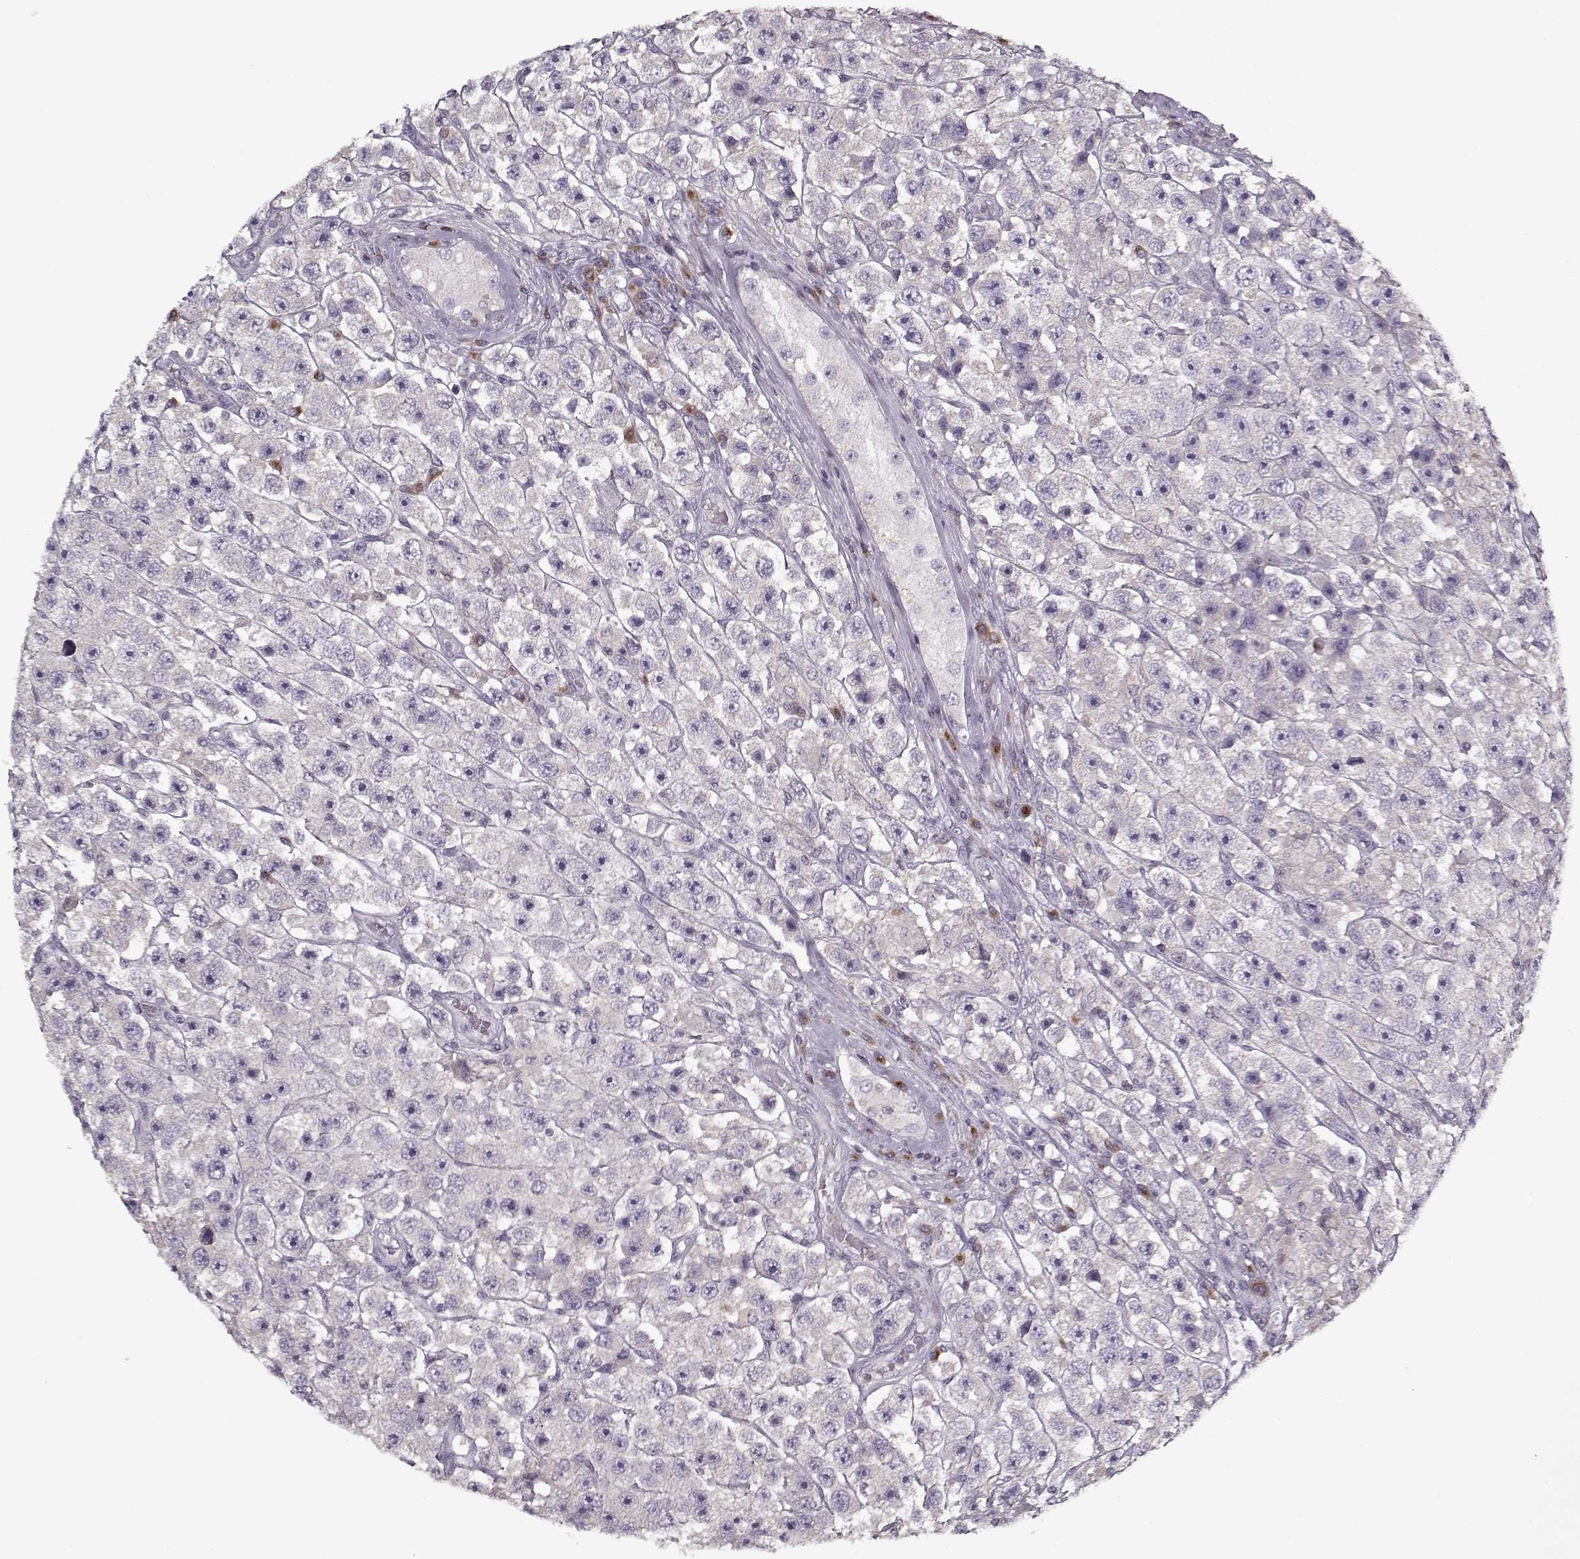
{"staining": {"intensity": "negative", "quantity": "none", "location": "none"}, "tissue": "testis cancer", "cell_type": "Tumor cells", "image_type": "cancer", "snomed": [{"axis": "morphology", "description": "Seminoma, NOS"}, {"axis": "topography", "description": "Testis"}], "caption": "Protein analysis of testis cancer displays no significant positivity in tumor cells. Nuclei are stained in blue.", "gene": "UNC13D", "patient": {"sex": "male", "age": 45}}